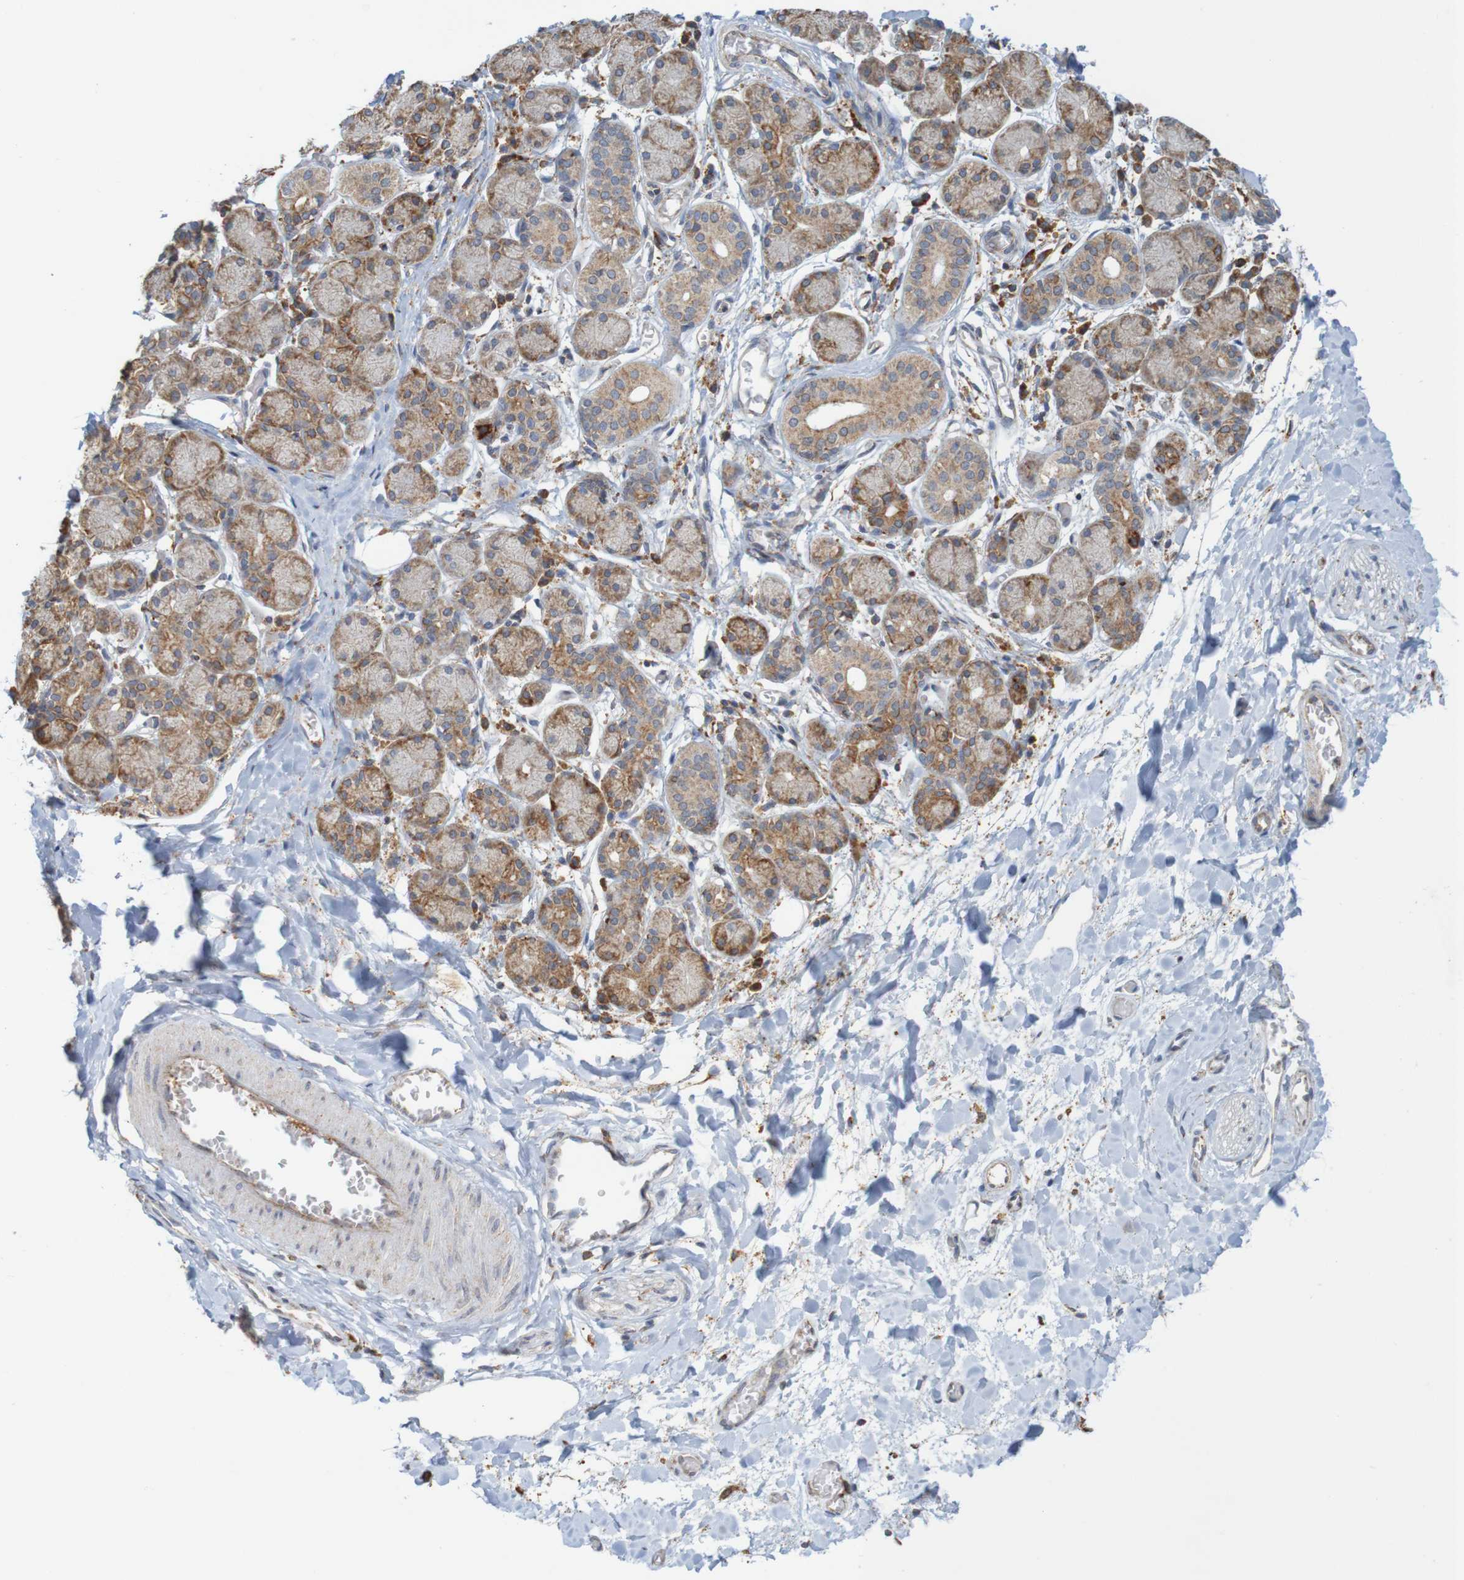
{"staining": {"intensity": "moderate", "quantity": ">75%", "location": "cytoplasmic/membranous"}, "tissue": "salivary gland", "cell_type": "Glandular cells", "image_type": "normal", "snomed": [{"axis": "morphology", "description": "Normal tissue, NOS"}, {"axis": "topography", "description": "Salivary gland"}], "caption": "The image displays immunohistochemical staining of benign salivary gland. There is moderate cytoplasmic/membranous expression is appreciated in approximately >75% of glandular cells.", "gene": "PDIA3", "patient": {"sex": "female", "age": 24}}